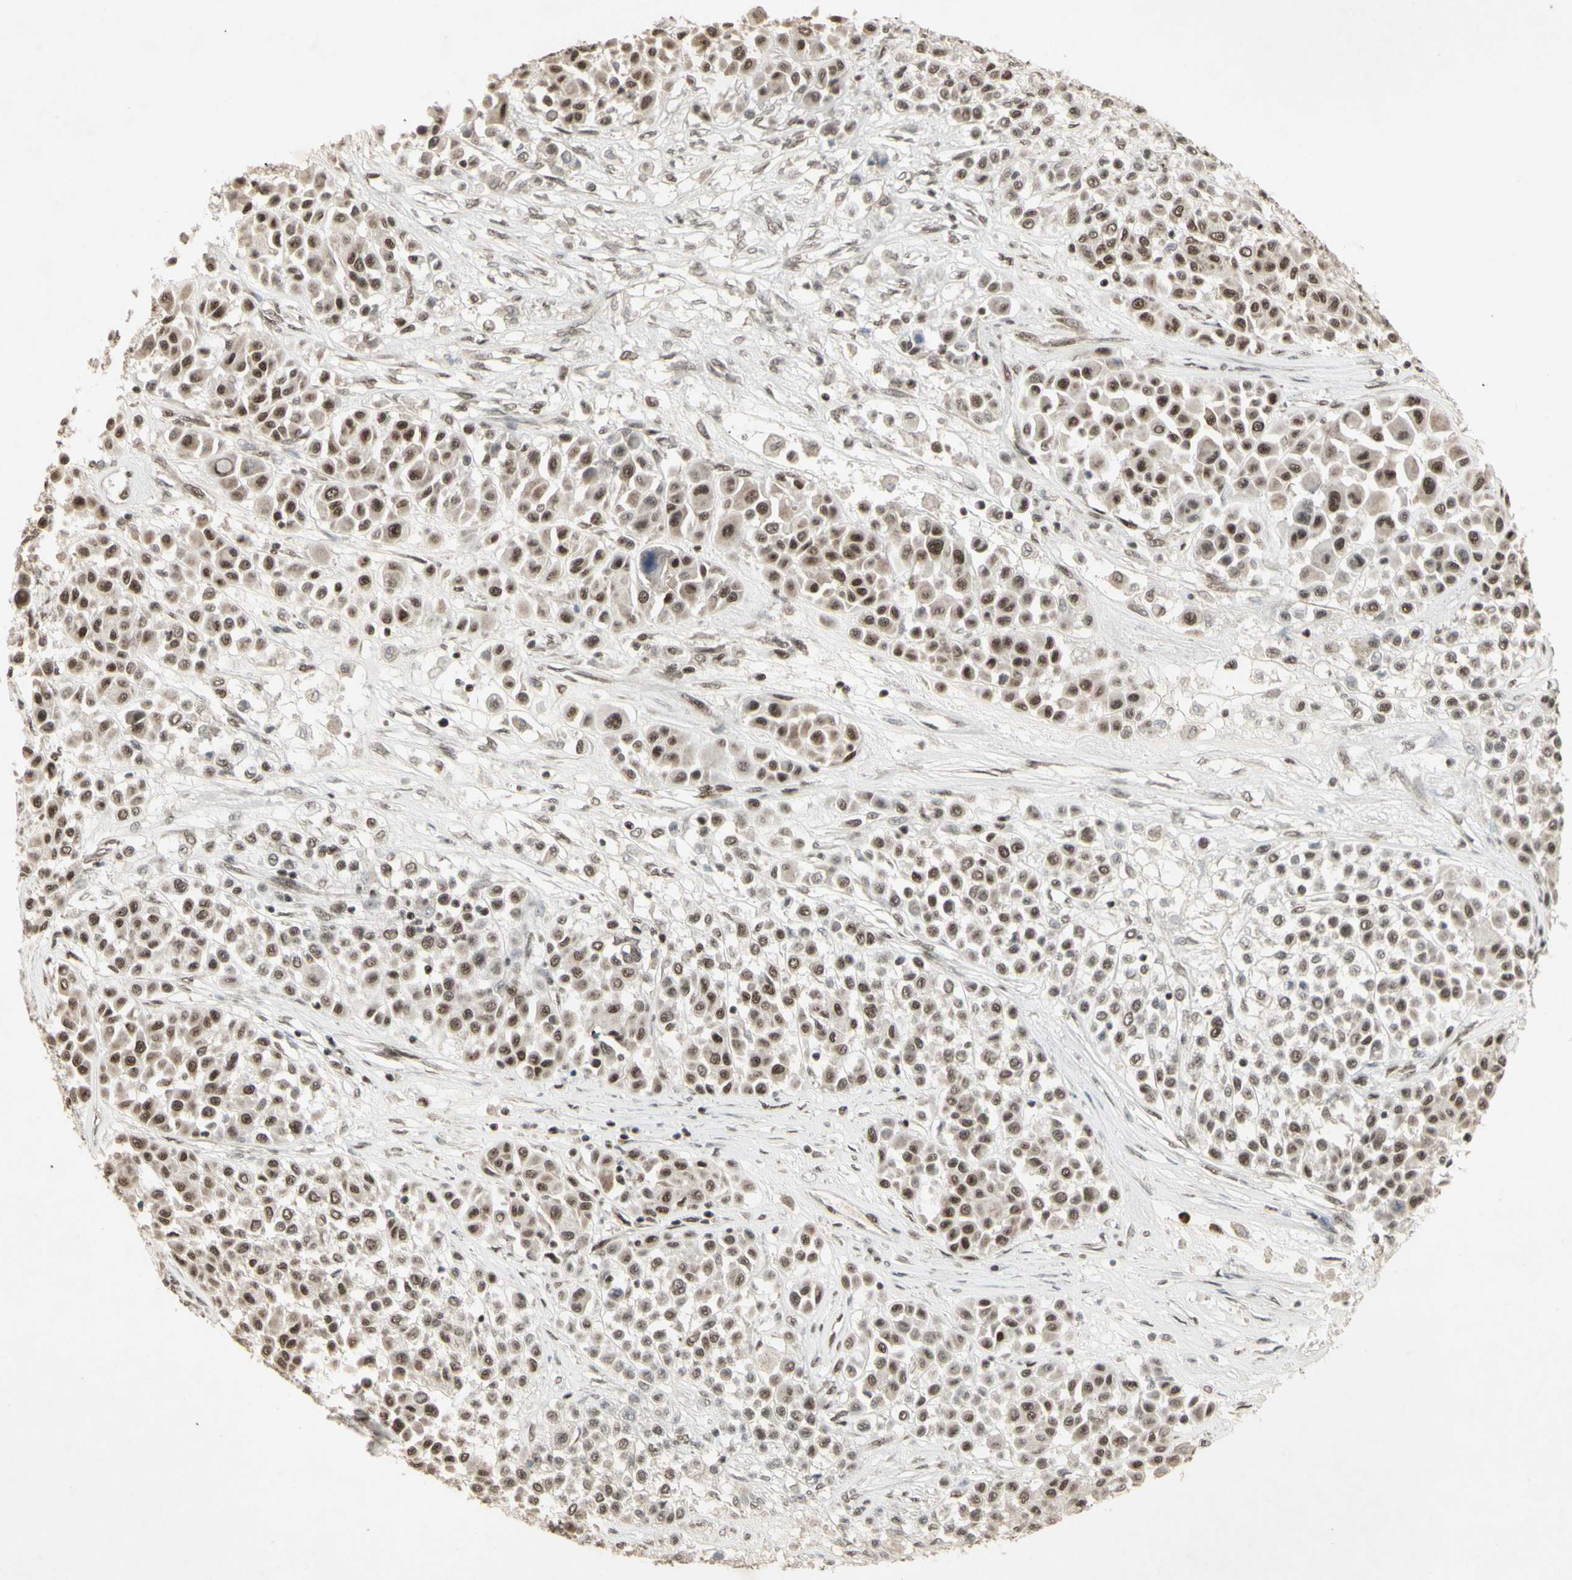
{"staining": {"intensity": "moderate", "quantity": ">75%", "location": "cytoplasmic/membranous,nuclear"}, "tissue": "melanoma", "cell_type": "Tumor cells", "image_type": "cancer", "snomed": [{"axis": "morphology", "description": "Malignant melanoma, Metastatic site"}, {"axis": "topography", "description": "Soft tissue"}], "caption": "Protein staining shows moderate cytoplasmic/membranous and nuclear staining in about >75% of tumor cells in malignant melanoma (metastatic site).", "gene": "CCNT1", "patient": {"sex": "male", "age": 41}}